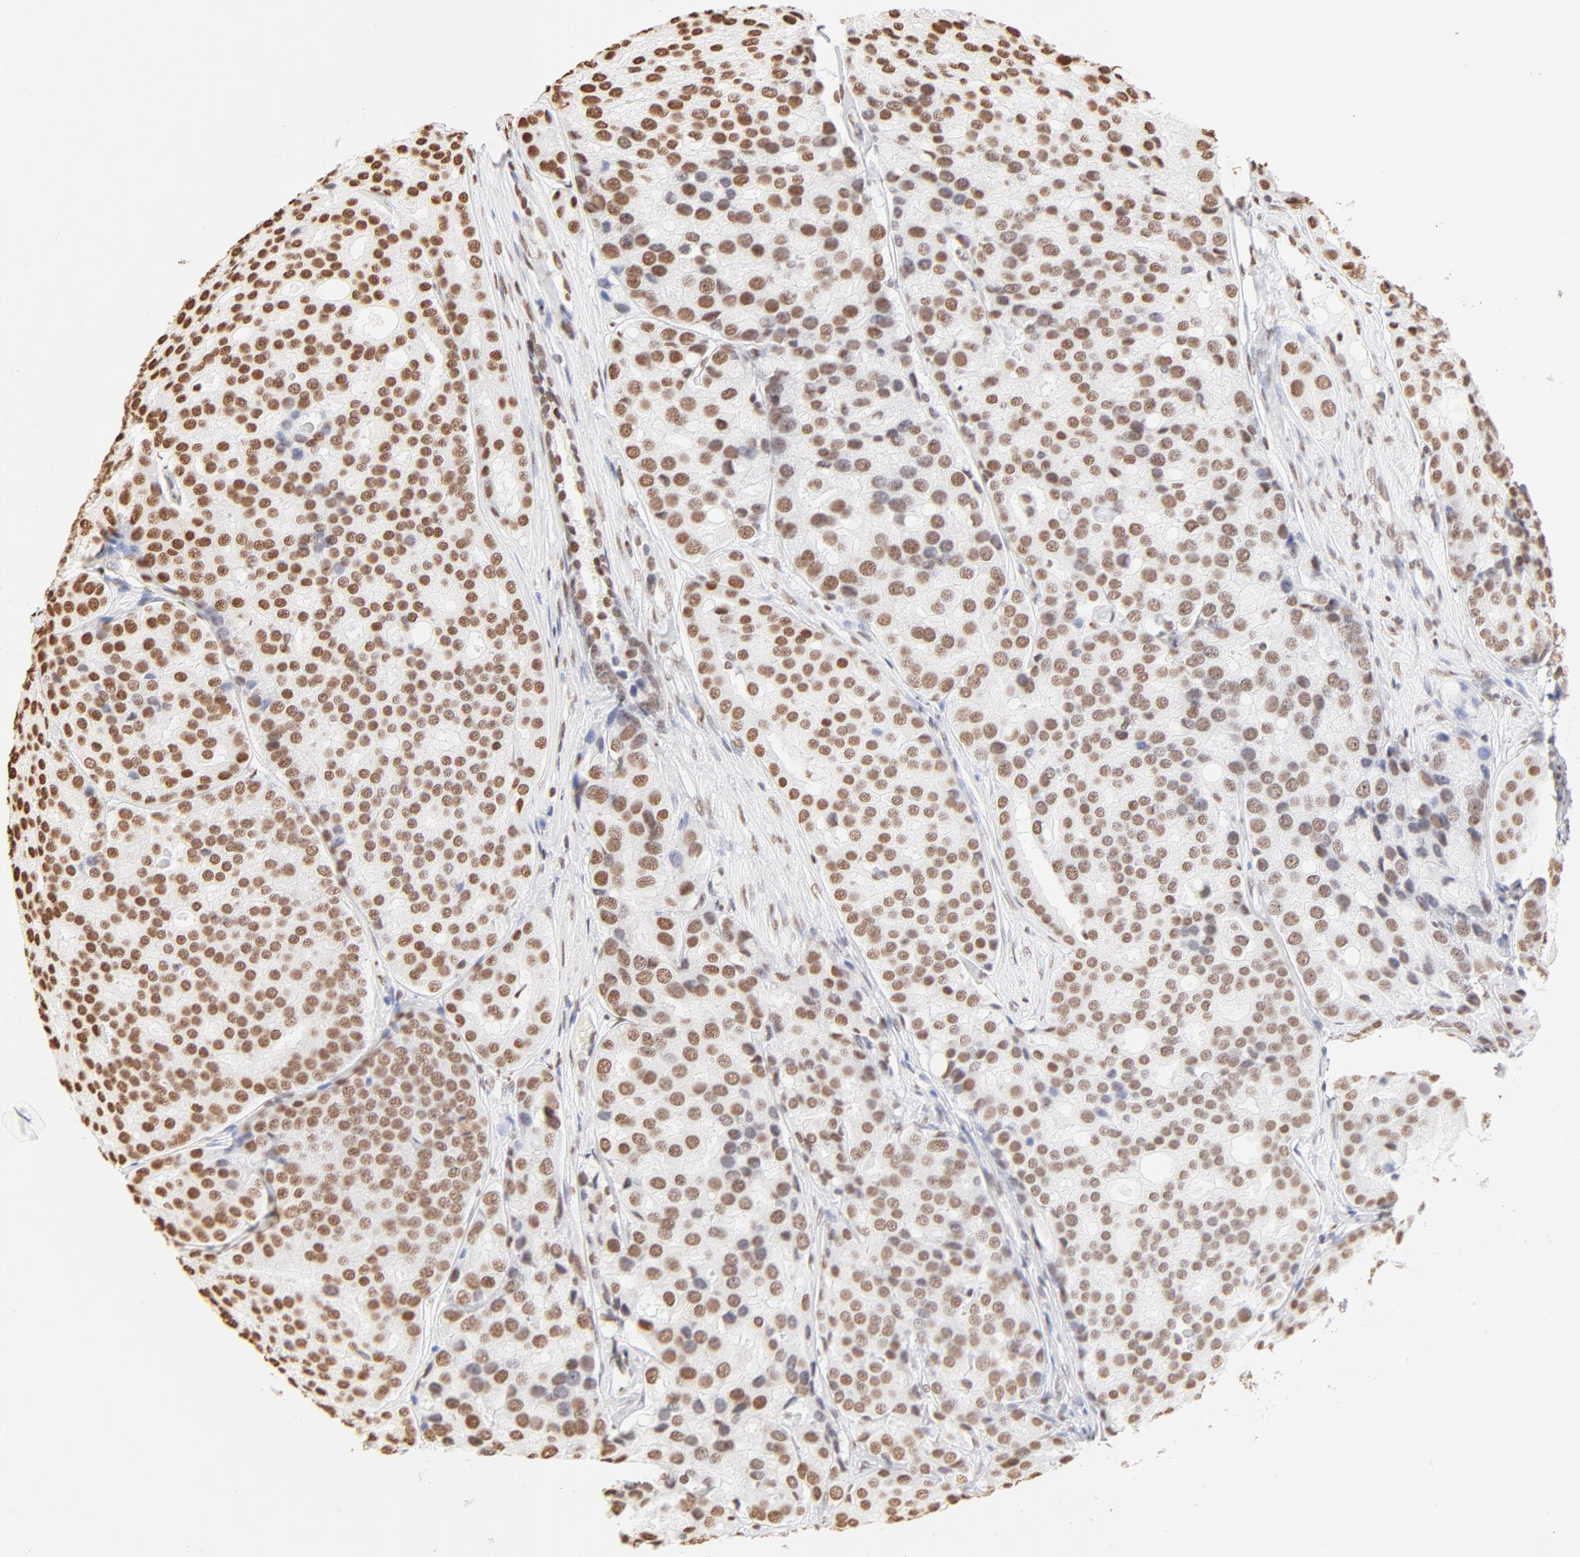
{"staining": {"intensity": "strong", "quantity": "25%-75%", "location": "nuclear"}, "tissue": "prostate cancer", "cell_type": "Tumor cells", "image_type": "cancer", "snomed": [{"axis": "morphology", "description": "Adenocarcinoma, High grade"}, {"axis": "topography", "description": "Prostate"}], "caption": "IHC of human high-grade adenocarcinoma (prostate) shows high levels of strong nuclear positivity in about 25%-75% of tumor cells.", "gene": "ZNF540", "patient": {"sex": "male", "age": 64}}